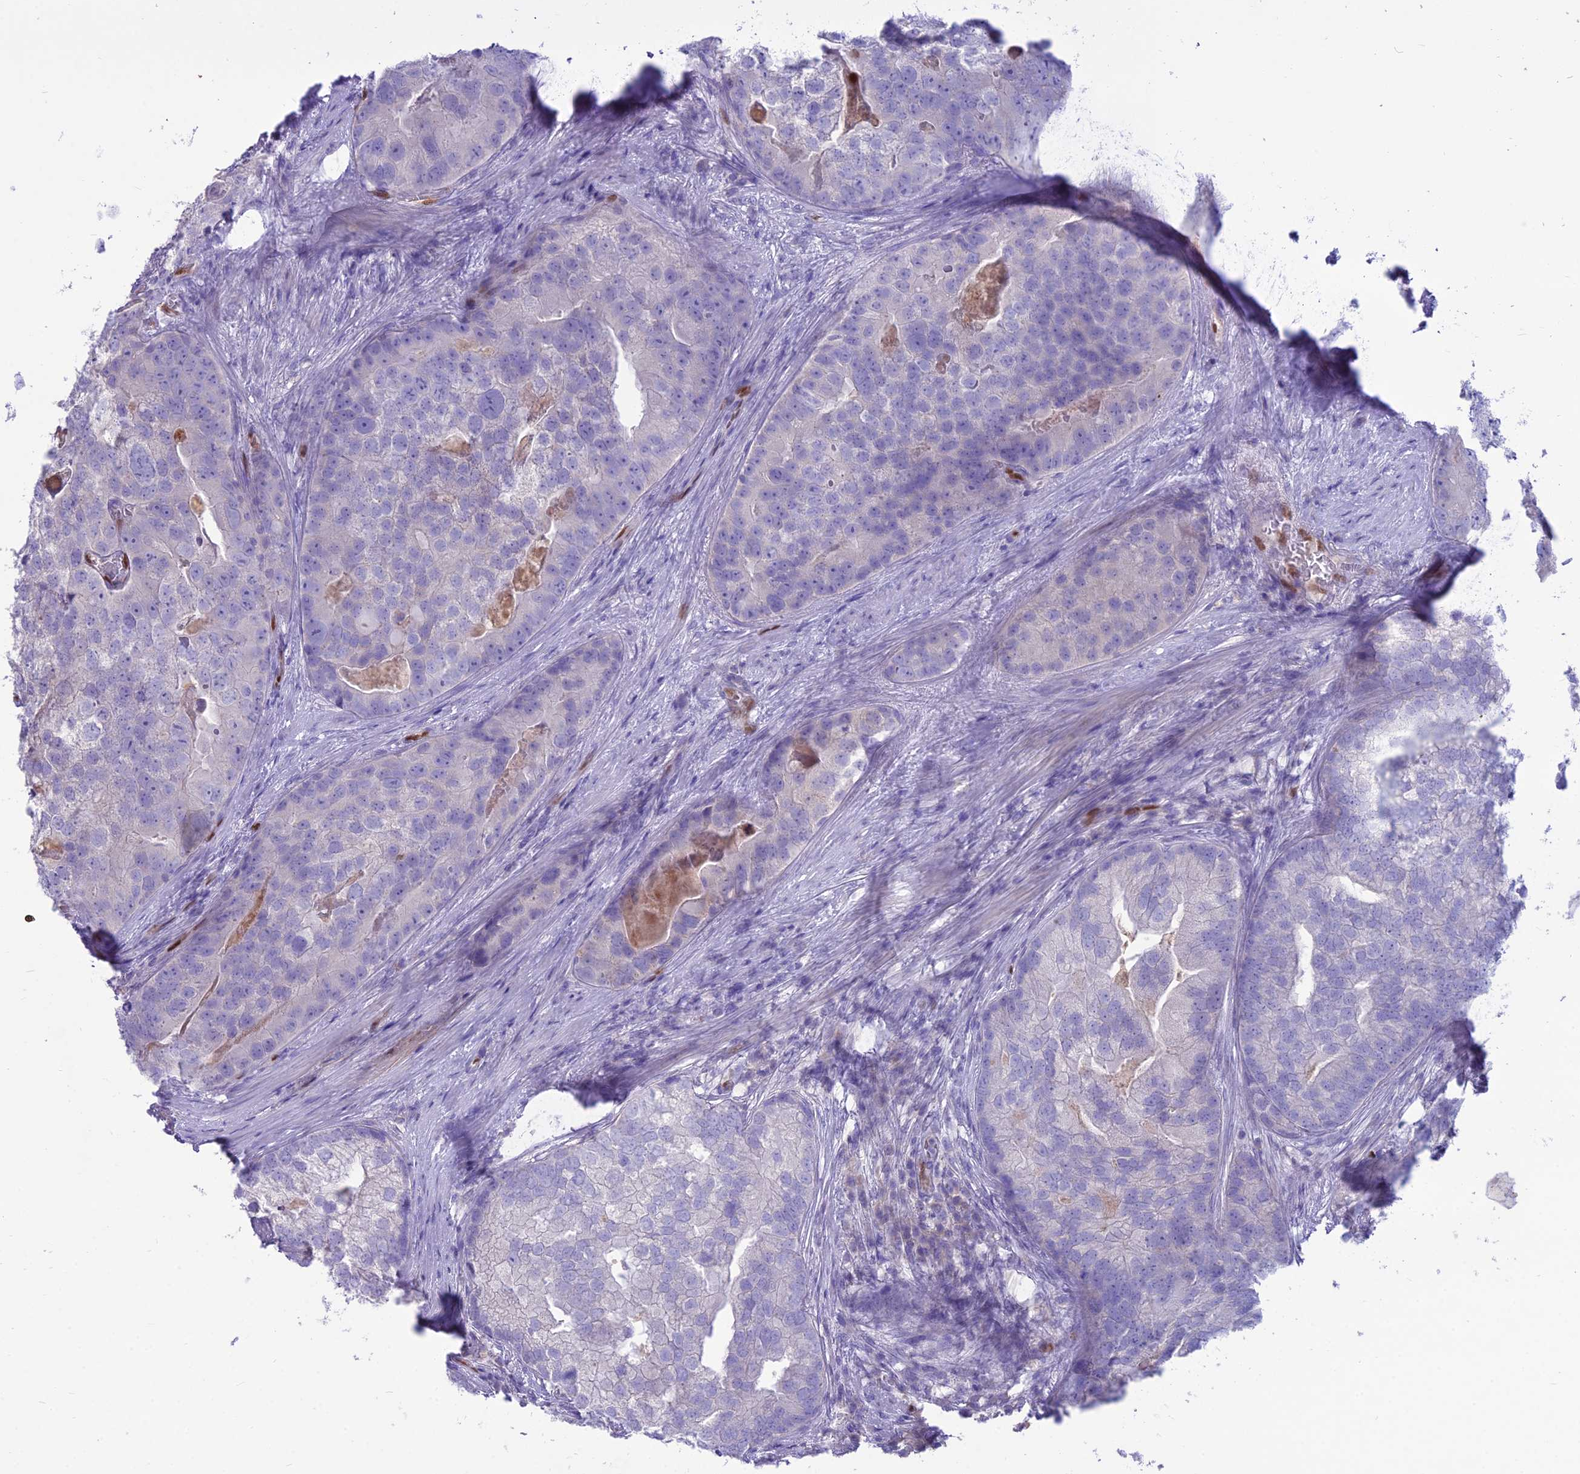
{"staining": {"intensity": "negative", "quantity": "none", "location": "none"}, "tissue": "prostate cancer", "cell_type": "Tumor cells", "image_type": "cancer", "snomed": [{"axis": "morphology", "description": "Adenocarcinoma, High grade"}, {"axis": "topography", "description": "Prostate"}], "caption": "Human high-grade adenocarcinoma (prostate) stained for a protein using IHC displays no positivity in tumor cells.", "gene": "NOVA2", "patient": {"sex": "male", "age": 62}}